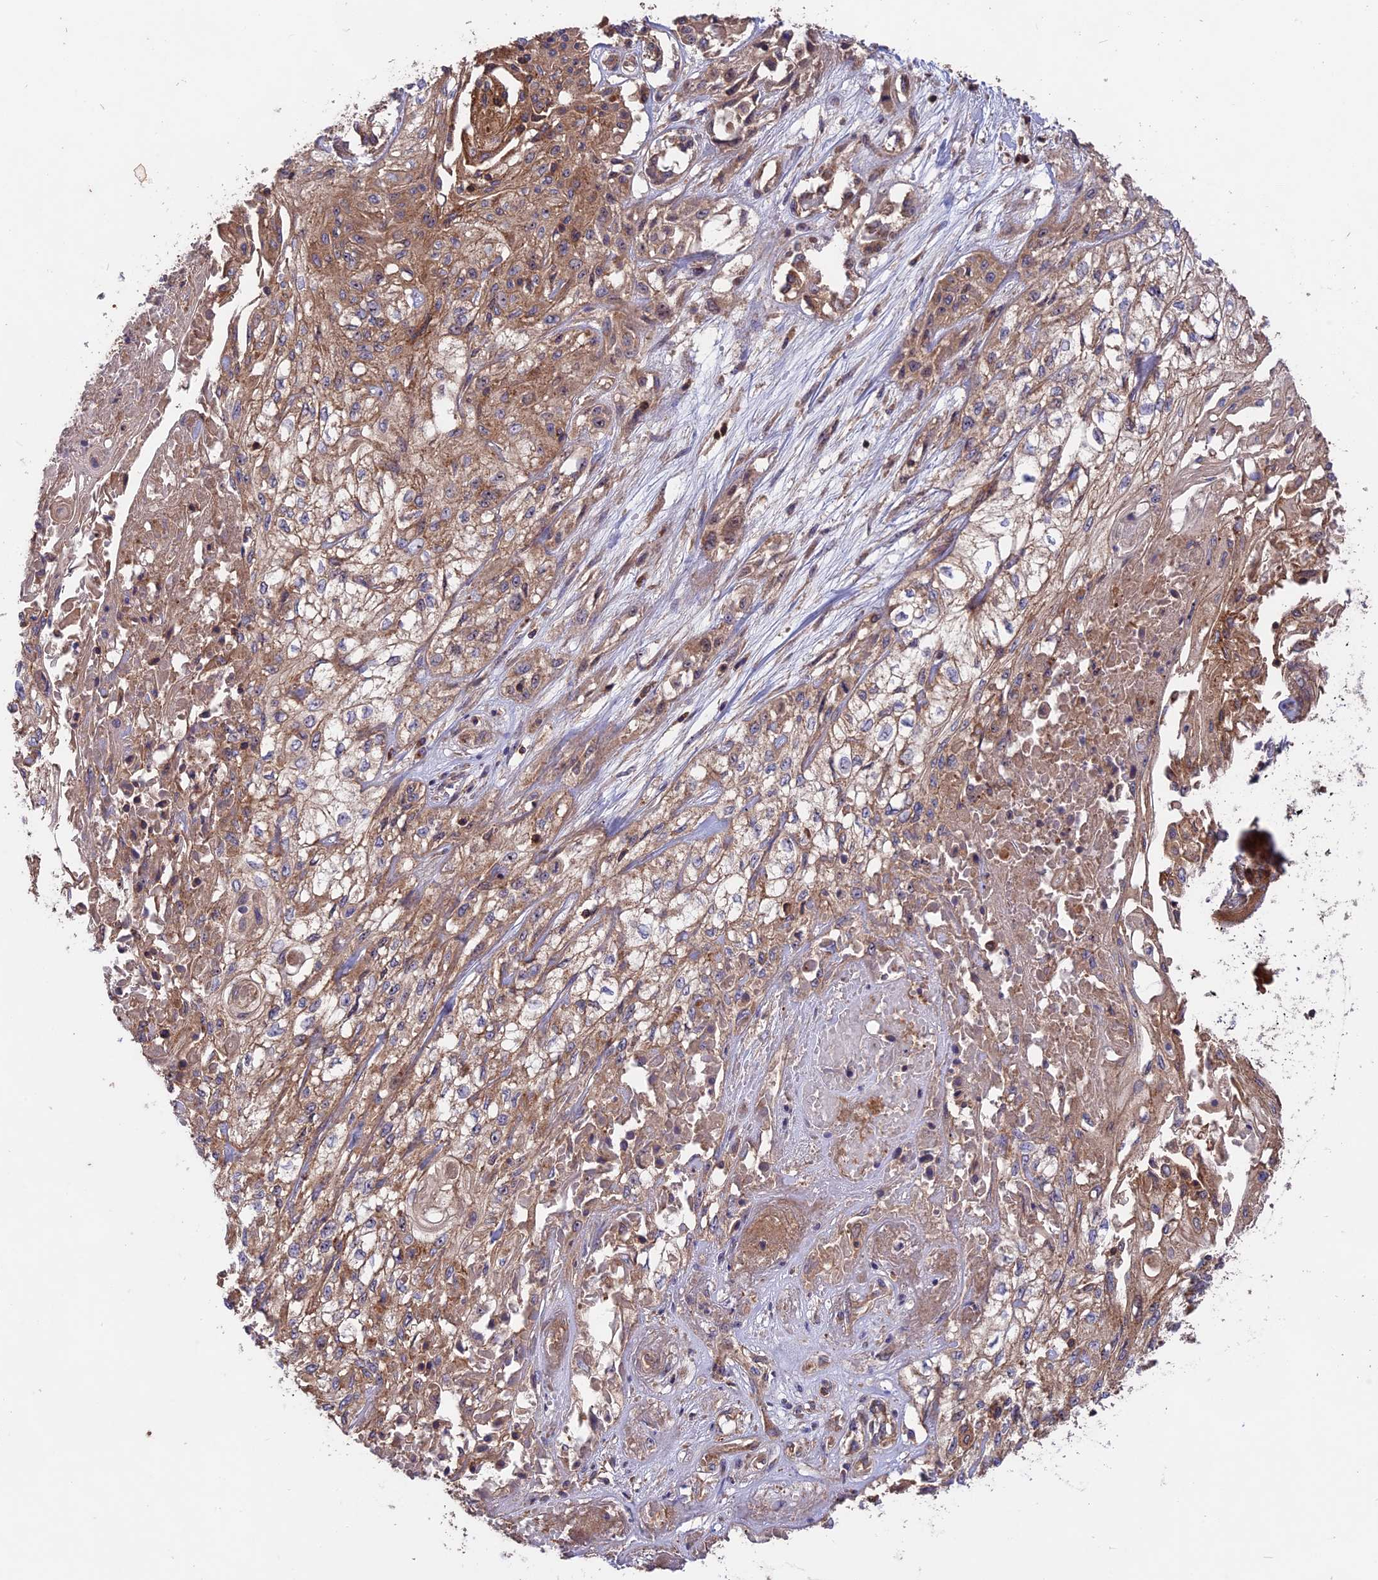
{"staining": {"intensity": "moderate", "quantity": ">75%", "location": "cytoplasmic/membranous"}, "tissue": "skin cancer", "cell_type": "Tumor cells", "image_type": "cancer", "snomed": [{"axis": "morphology", "description": "Squamous cell carcinoma, NOS"}, {"axis": "morphology", "description": "Squamous cell carcinoma, metastatic, NOS"}, {"axis": "topography", "description": "Skin"}, {"axis": "topography", "description": "Lymph node"}], "caption": "A histopathology image of human skin cancer stained for a protein exhibits moderate cytoplasmic/membranous brown staining in tumor cells.", "gene": "NUDT8", "patient": {"sex": "male", "age": 75}}